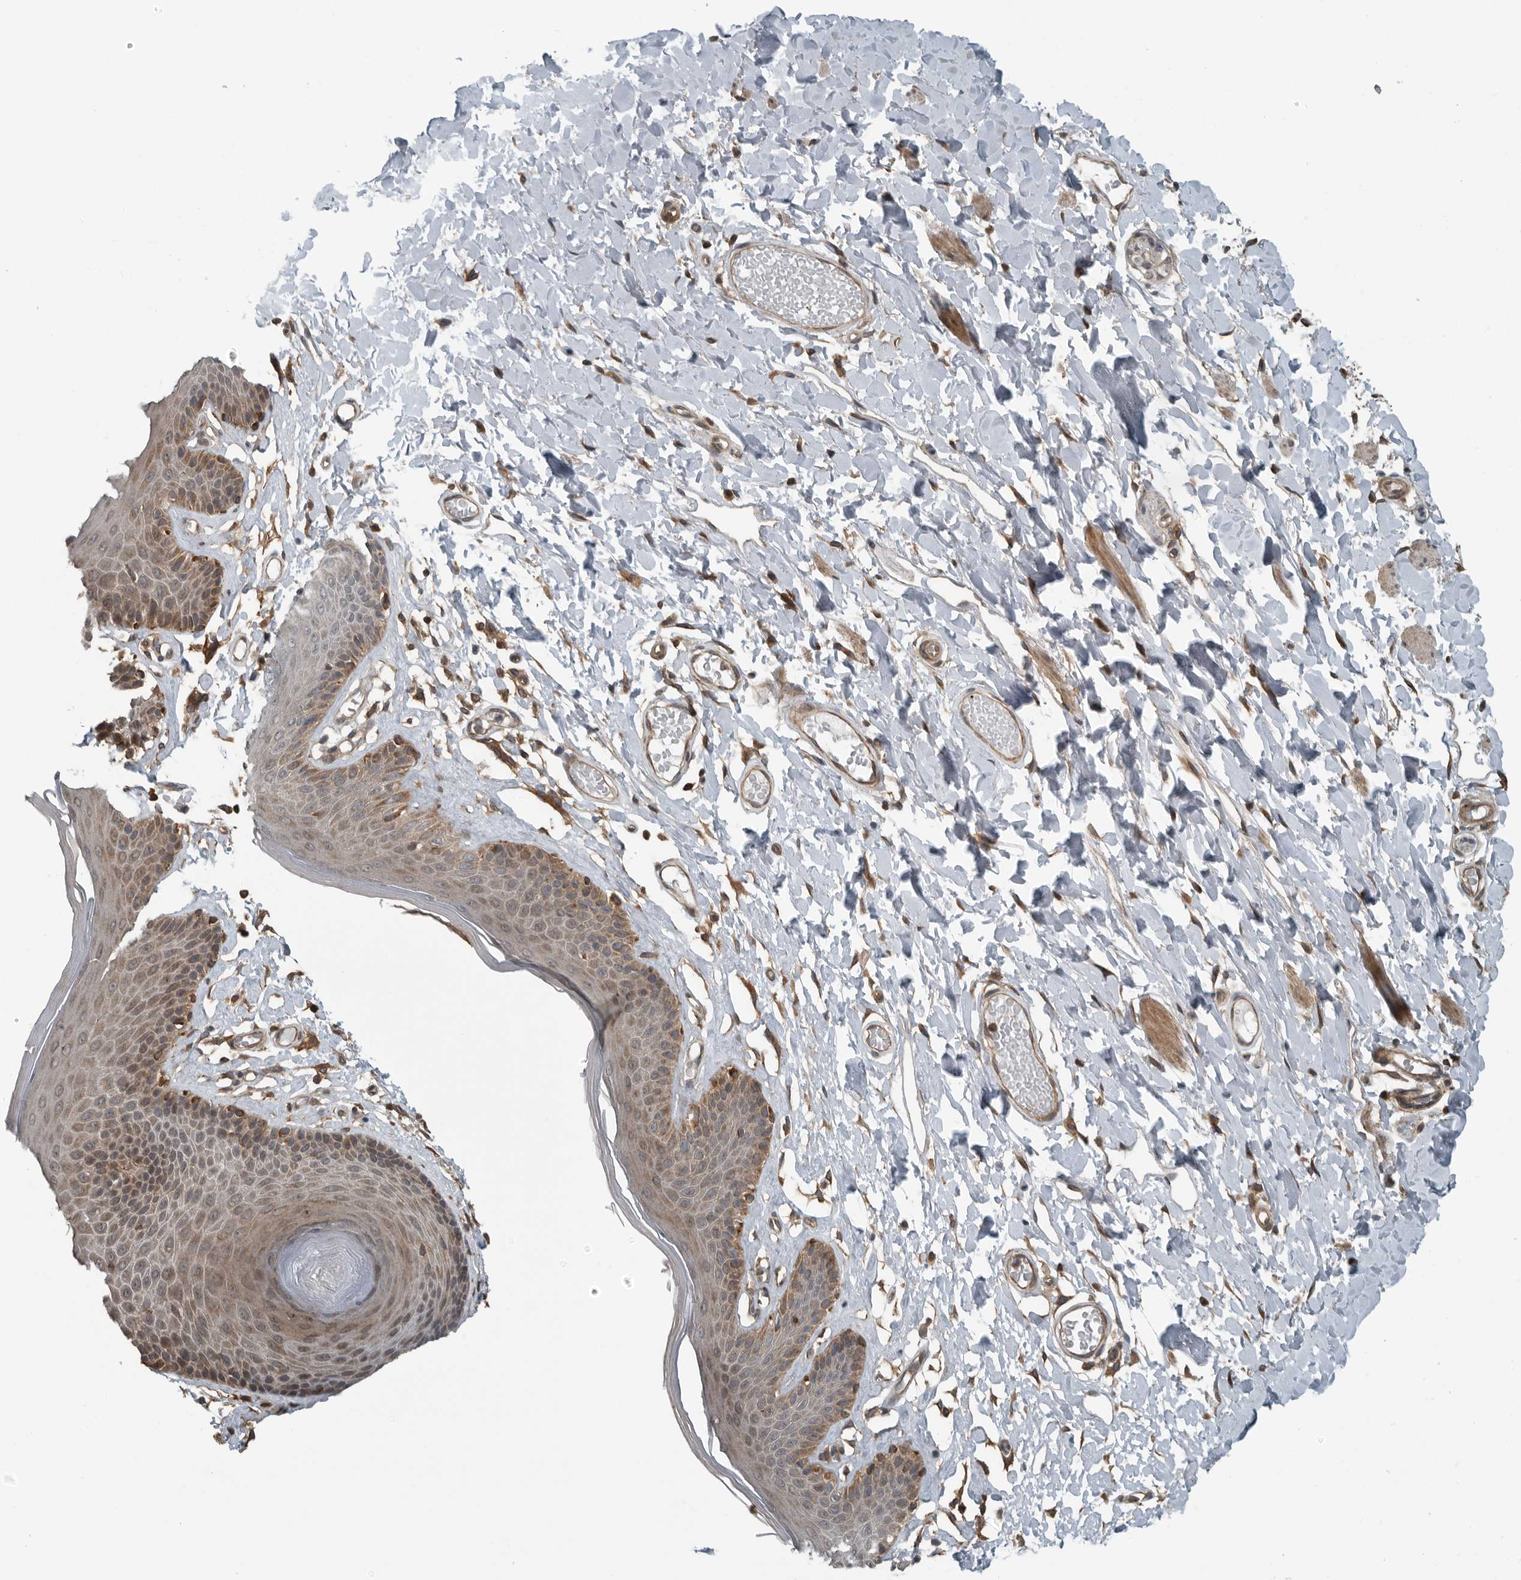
{"staining": {"intensity": "moderate", "quantity": ">75%", "location": "cytoplasmic/membranous"}, "tissue": "skin", "cell_type": "Epidermal cells", "image_type": "normal", "snomed": [{"axis": "morphology", "description": "Normal tissue, NOS"}, {"axis": "topography", "description": "Vulva"}], "caption": "Immunohistochemistry of benign skin exhibits medium levels of moderate cytoplasmic/membranous staining in about >75% of epidermal cells.", "gene": "AMFR", "patient": {"sex": "female", "age": 73}}